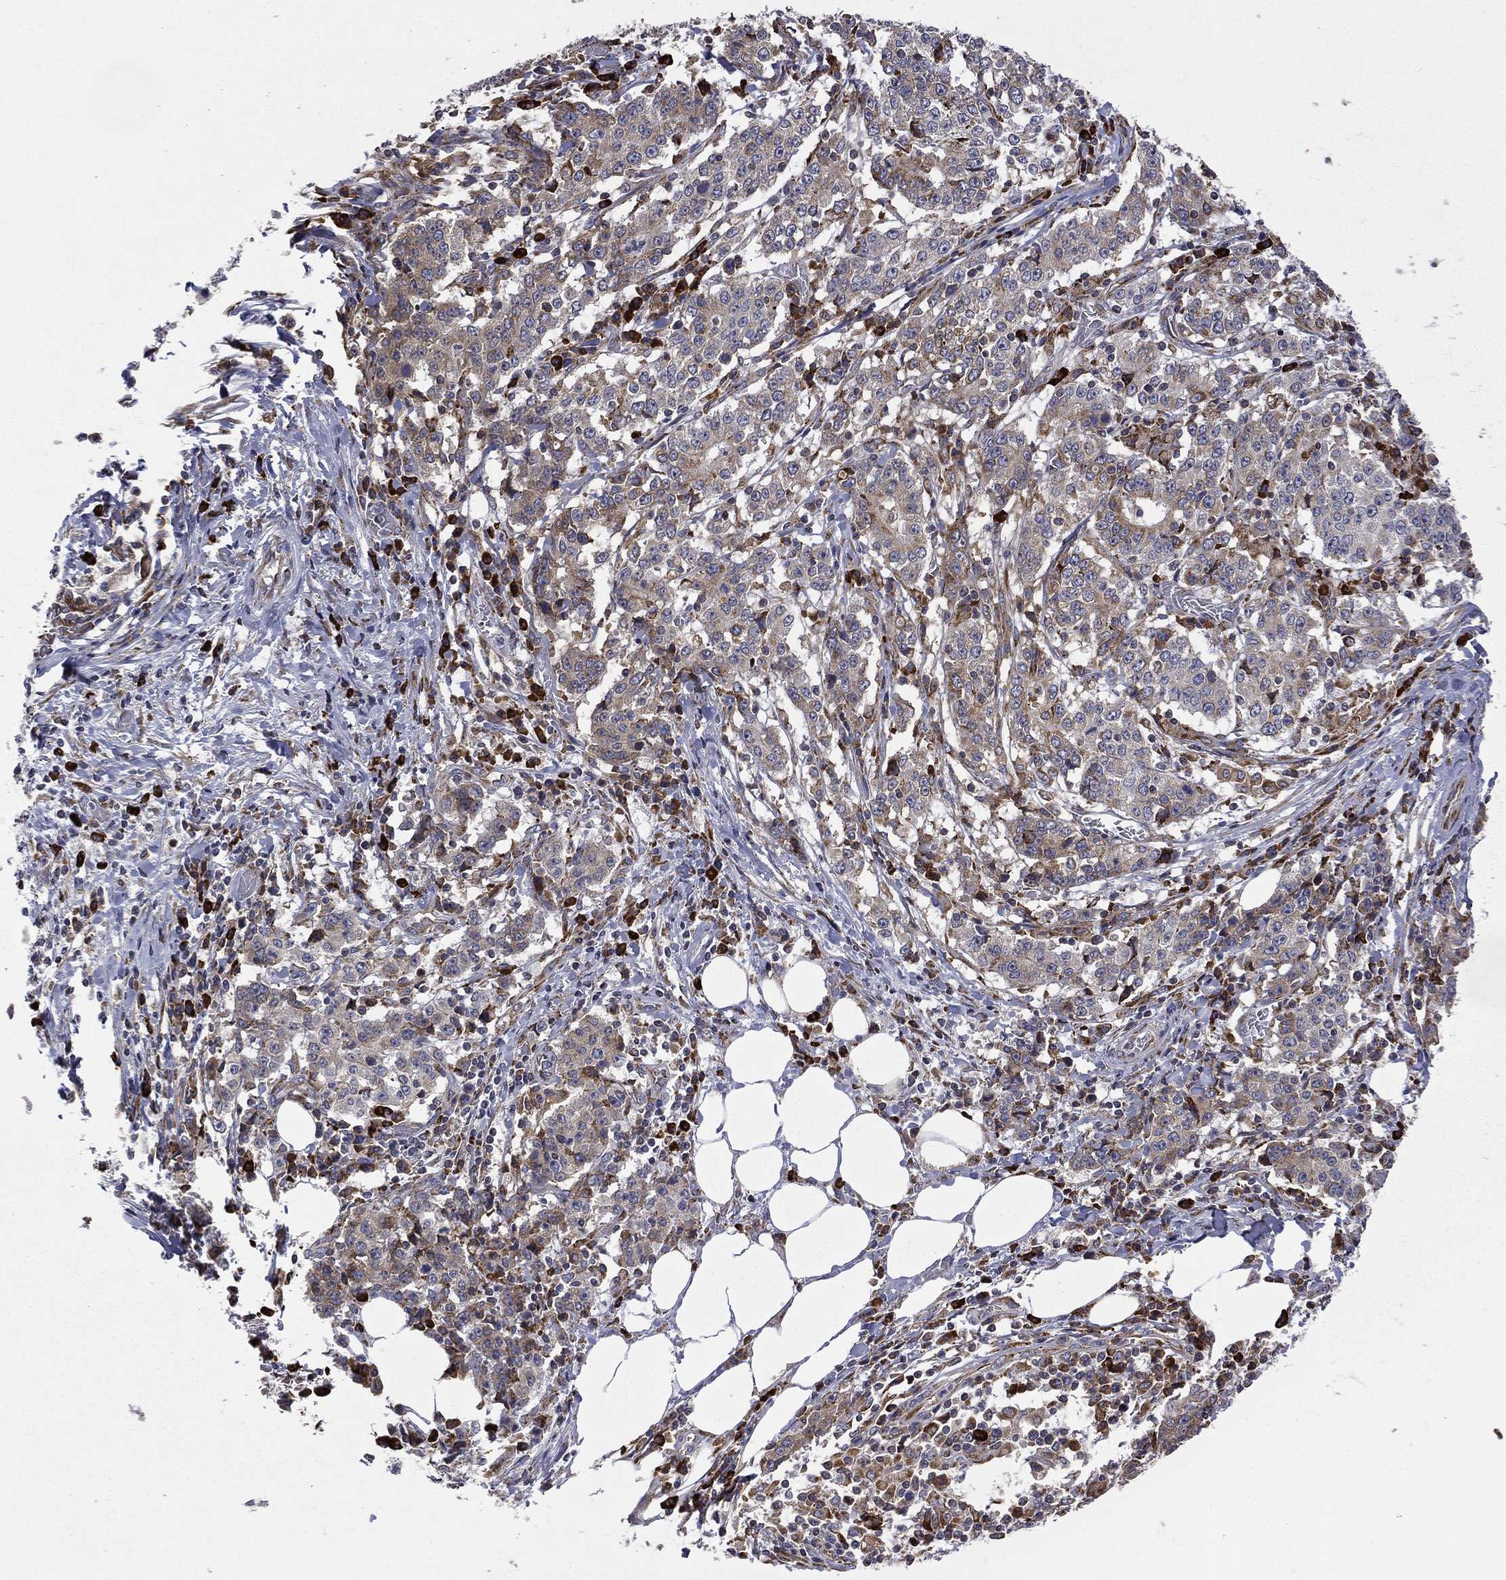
{"staining": {"intensity": "moderate", "quantity": "<25%", "location": "cytoplasmic/membranous"}, "tissue": "stomach cancer", "cell_type": "Tumor cells", "image_type": "cancer", "snomed": [{"axis": "morphology", "description": "Adenocarcinoma, NOS"}, {"axis": "topography", "description": "Stomach"}], "caption": "Adenocarcinoma (stomach) stained with immunohistochemistry (IHC) reveals moderate cytoplasmic/membranous staining in about <25% of tumor cells.", "gene": "C20orf96", "patient": {"sex": "male", "age": 59}}